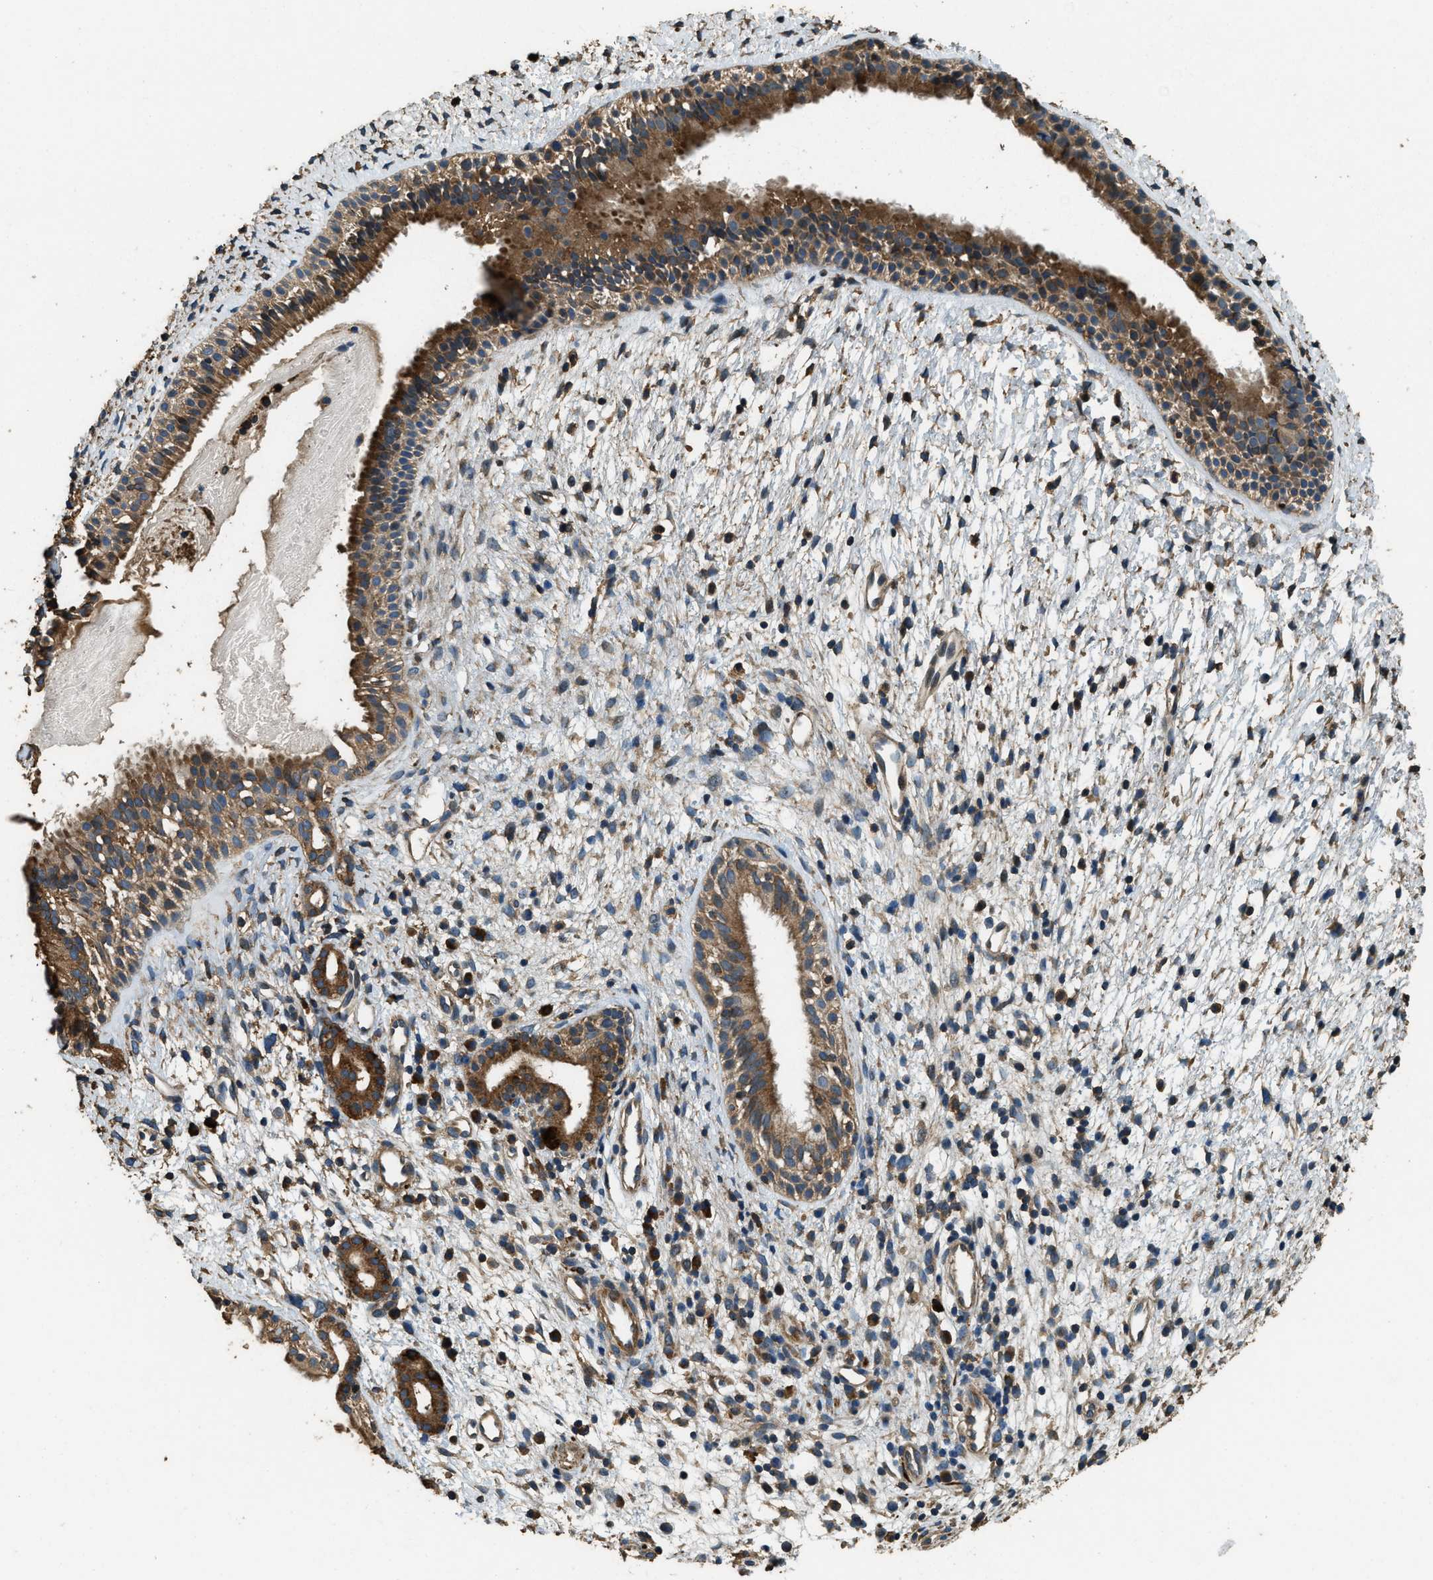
{"staining": {"intensity": "moderate", "quantity": ">75%", "location": "cytoplasmic/membranous"}, "tissue": "nasopharynx", "cell_type": "Respiratory epithelial cells", "image_type": "normal", "snomed": [{"axis": "morphology", "description": "Normal tissue, NOS"}, {"axis": "topography", "description": "Nasopharynx"}], "caption": "Respiratory epithelial cells demonstrate moderate cytoplasmic/membranous staining in approximately >75% of cells in unremarkable nasopharynx.", "gene": "ERGIC1", "patient": {"sex": "male", "age": 22}}